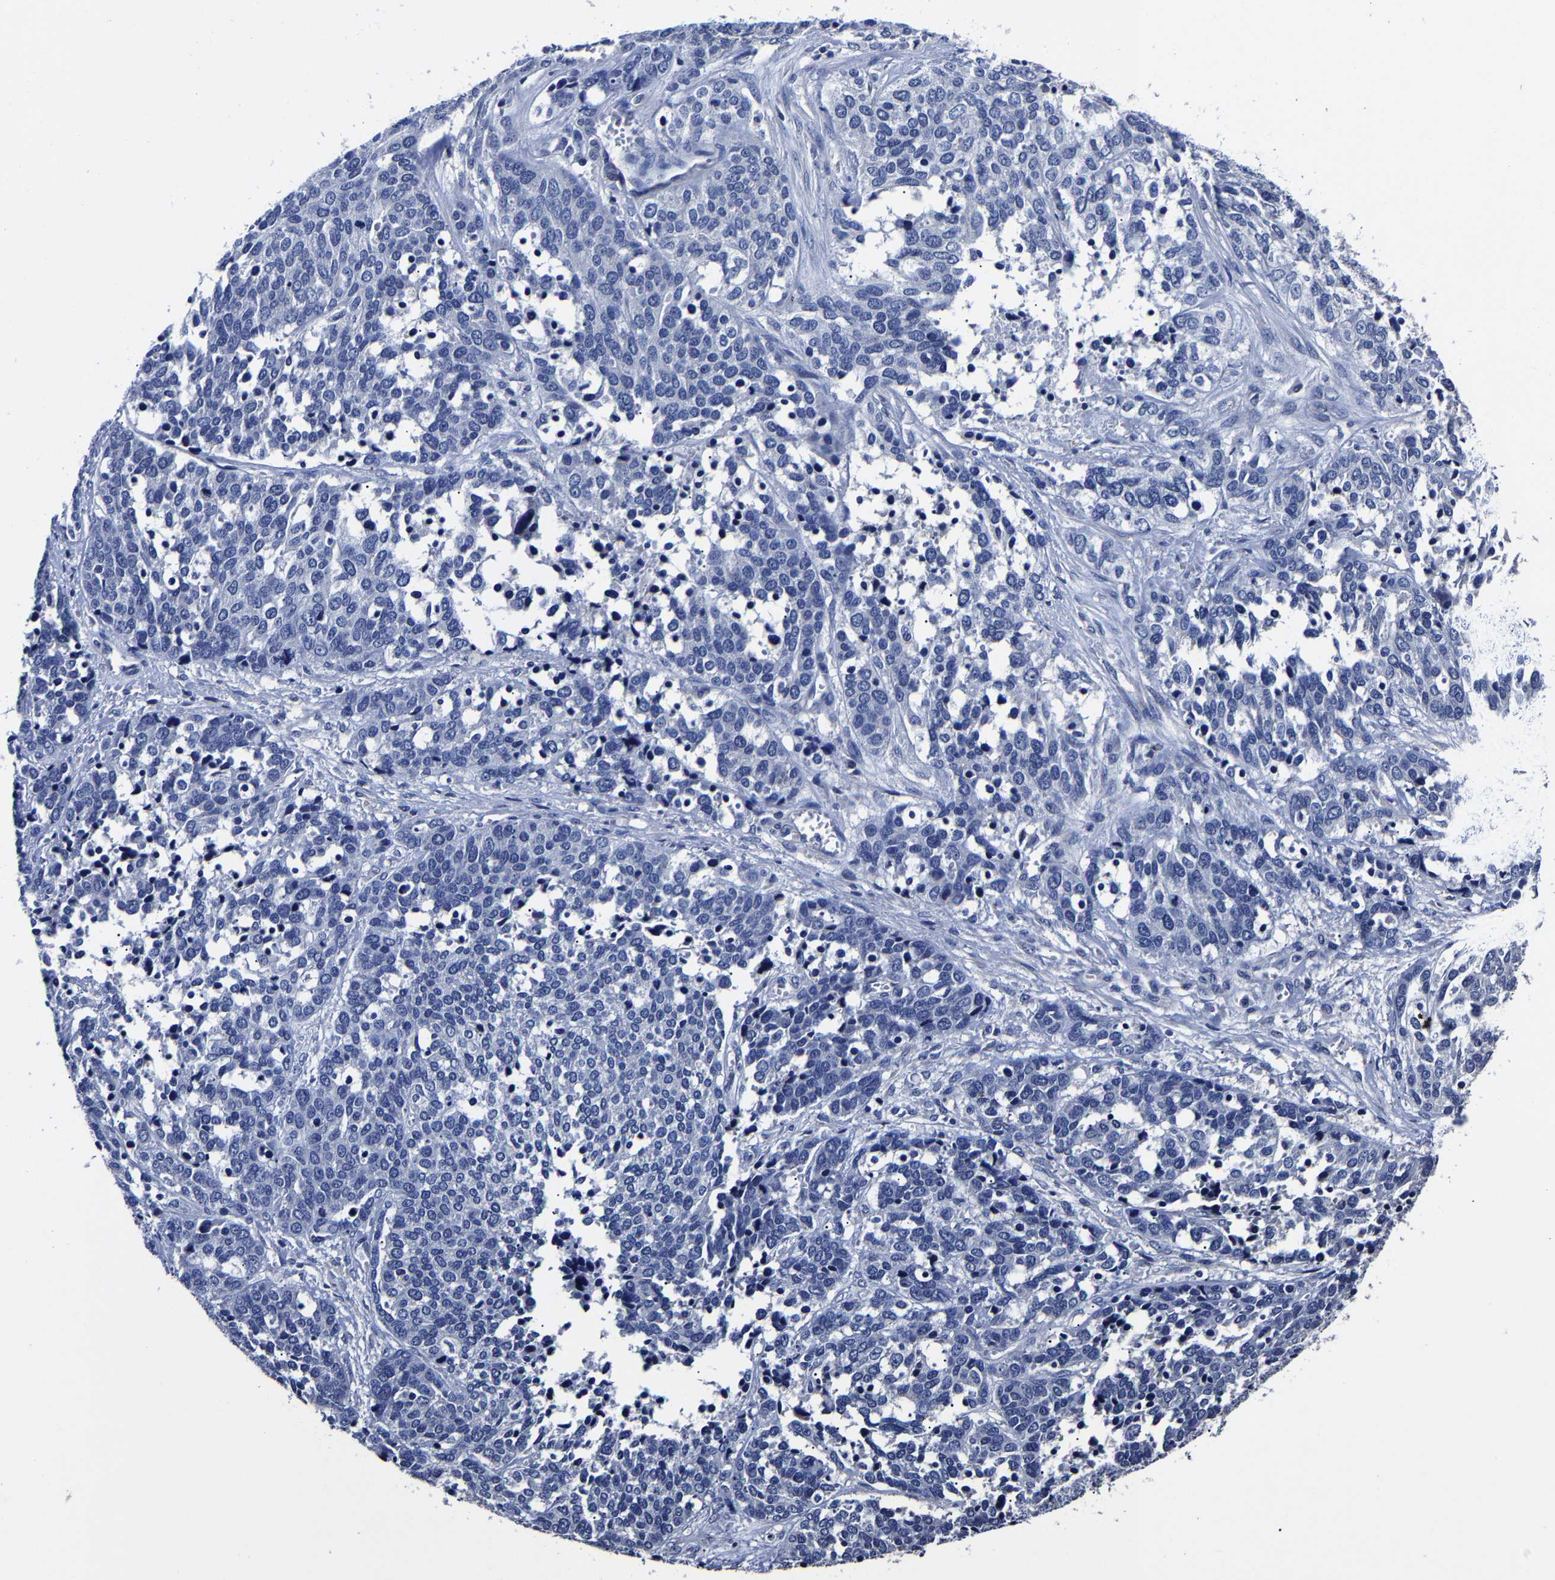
{"staining": {"intensity": "negative", "quantity": "none", "location": "none"}, "tissue": "ovarian cancer", "cell_type": "Tumor cells", "image_type": "cancer", "snomed": [{"axis": "morphology", "description": "Cystadenocarcinoma, serous, NOS"}, {"axis": "topography", "description": "Ovary"}], "caption": "High power microscopy photomicrograph of an immunohistochemistry (IHC) image of ovarian serous cystadenocarcinoma, revealing no significant positivity in tumor cells.", "gene": "AKAP4", "patient": {"sex": "female", "age": 44}}